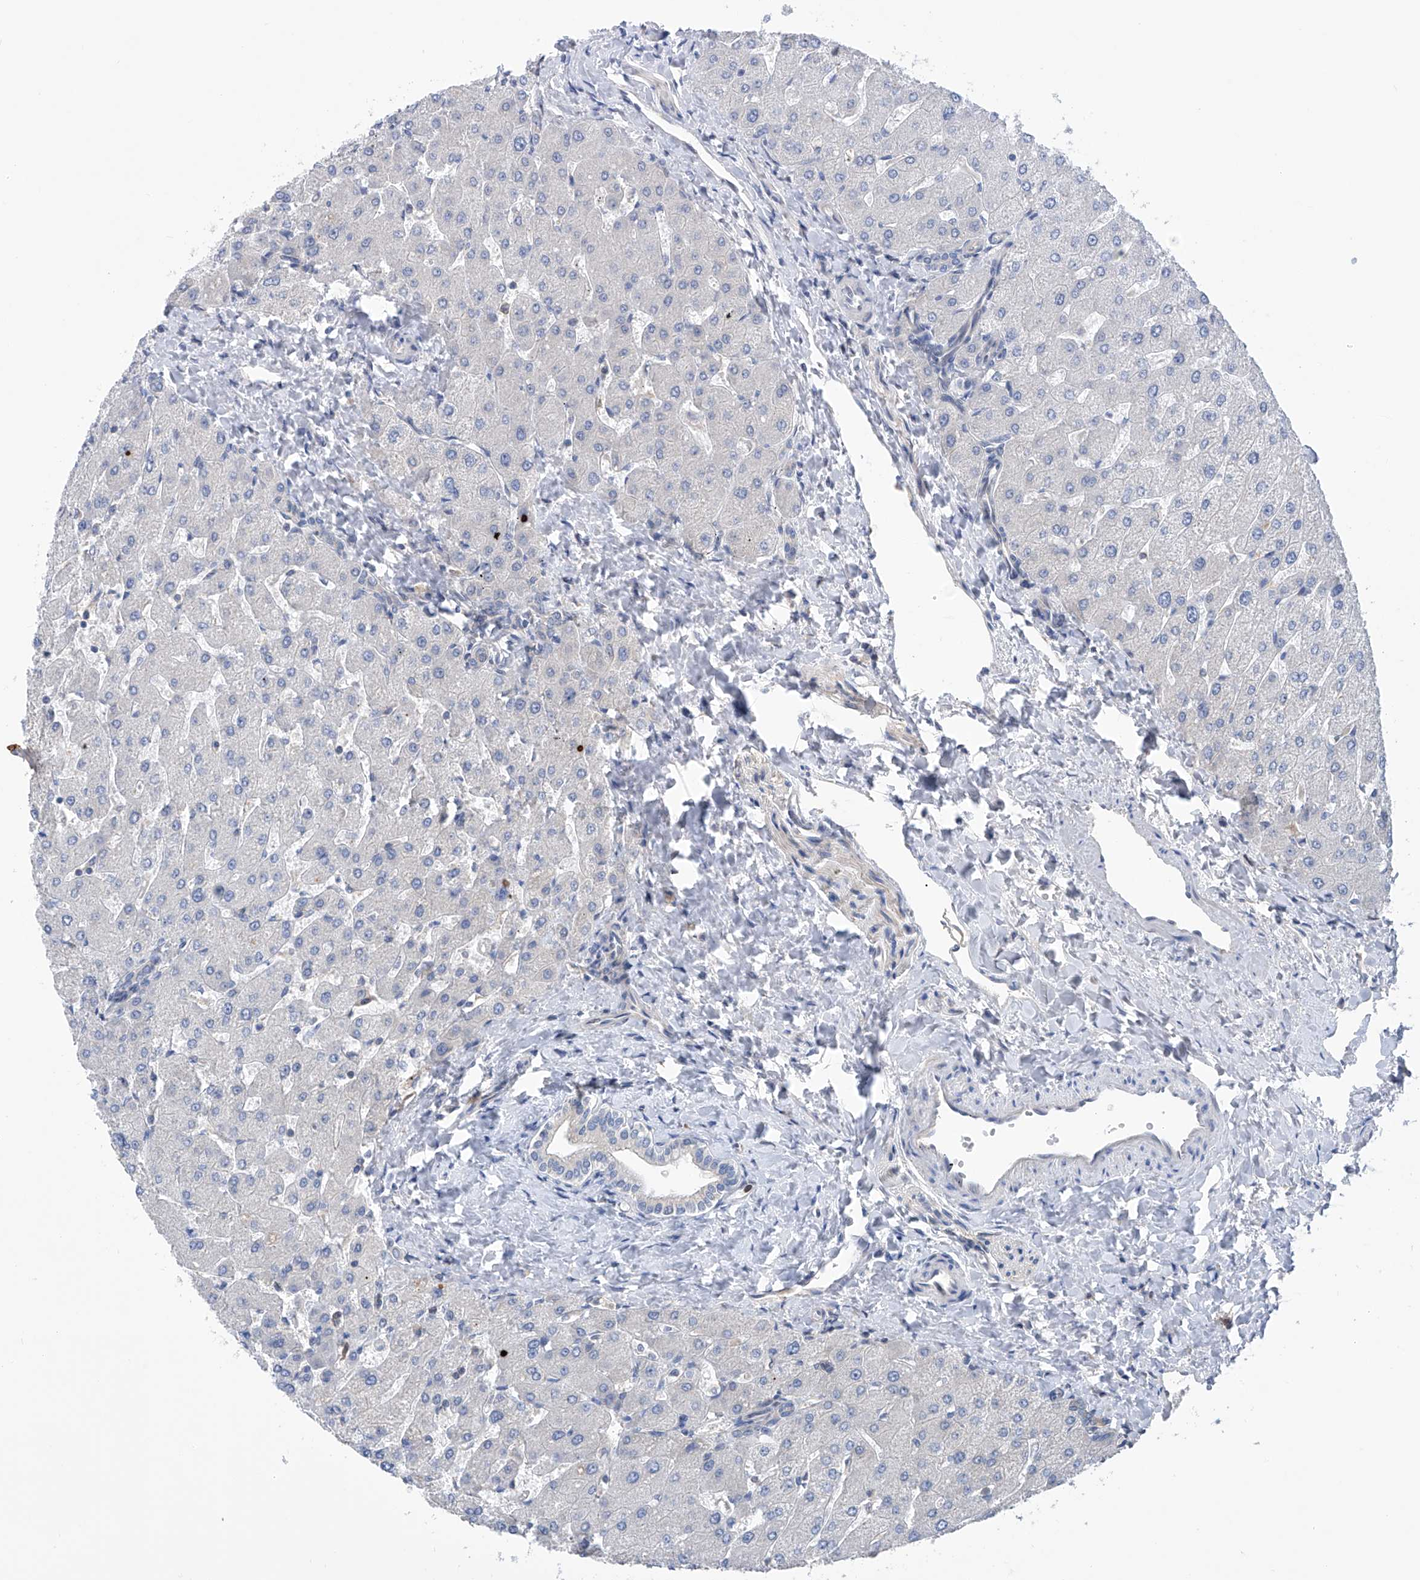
{"staining": {"intensity": "negative", "quantity": "none", "location": "none"}, "tissue": "liver", "cell_type": "Cholangiocytes", "image_type": "normal", "snomed": [{"axis": "morphology", "description": "Normal tissue, NOS"}, {"axis": "topography", "description": "Liver"}], "caption": "This is an immunohistochemistry image of normal liver. There is no positivity in cholangiocytes.", "gene": "NUDT17", "patient": {"sex": "male", "age": 55}}